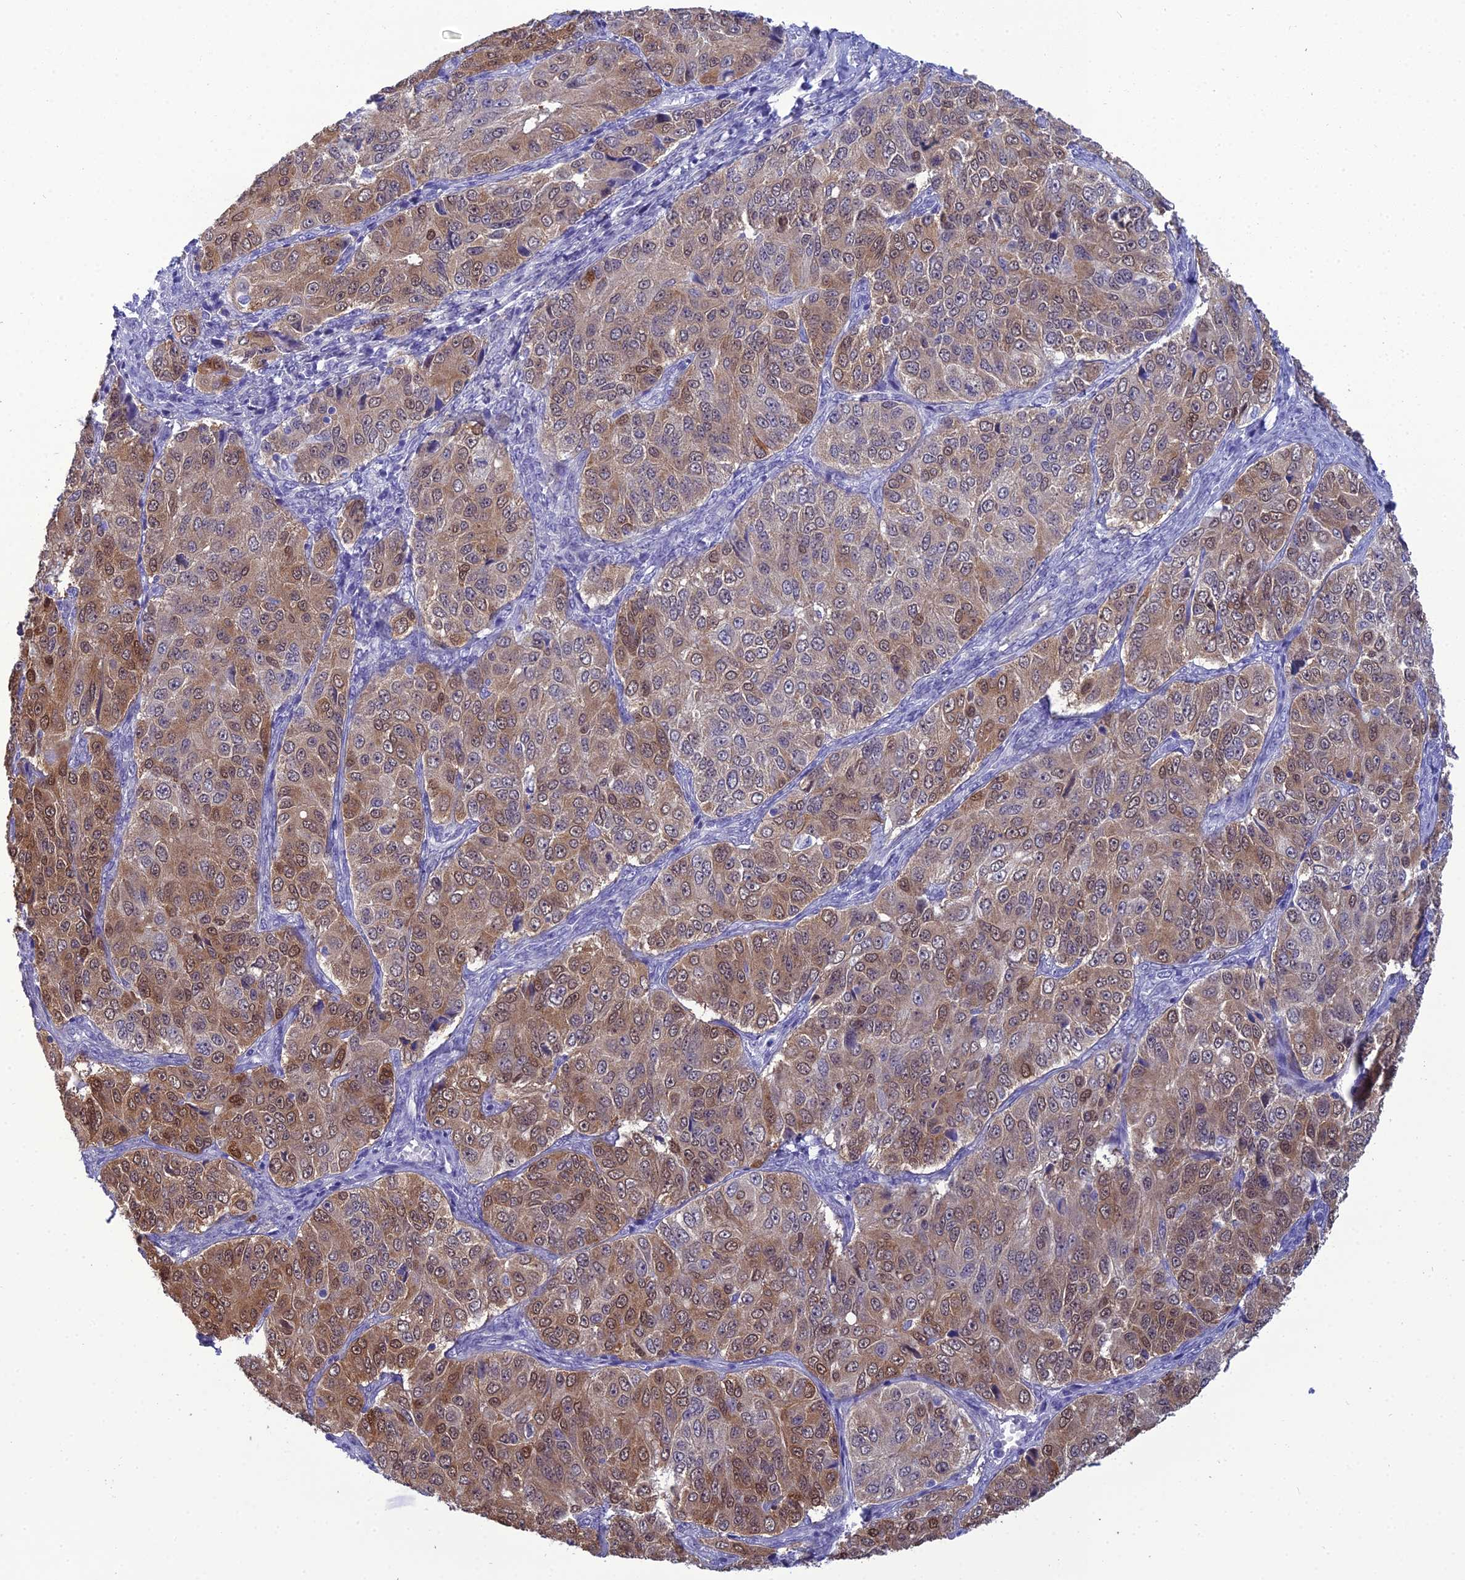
{"staining": {"intensity": "moderate", "quantity": ">75%", "location": "cytoplasmic/membranous,nuclear"}, "tissue": "ovarian cancer", "cell_type": "Tumor cells", "image_type": "cancer", "snomed": [{"axis": "morphology", "description": "Carcinoma, endometroid"}, {"axis": "topography", "description": "Ovary"}], "caption": "Tumor cells exhibit moderate cytoplasmic/membranous and nuclear positivity in approximately >75% of cells in endometroid carcinoma (ovarian).", "gene": "GNPNAT1", "patient": {"sex": "female", "age": 51}}